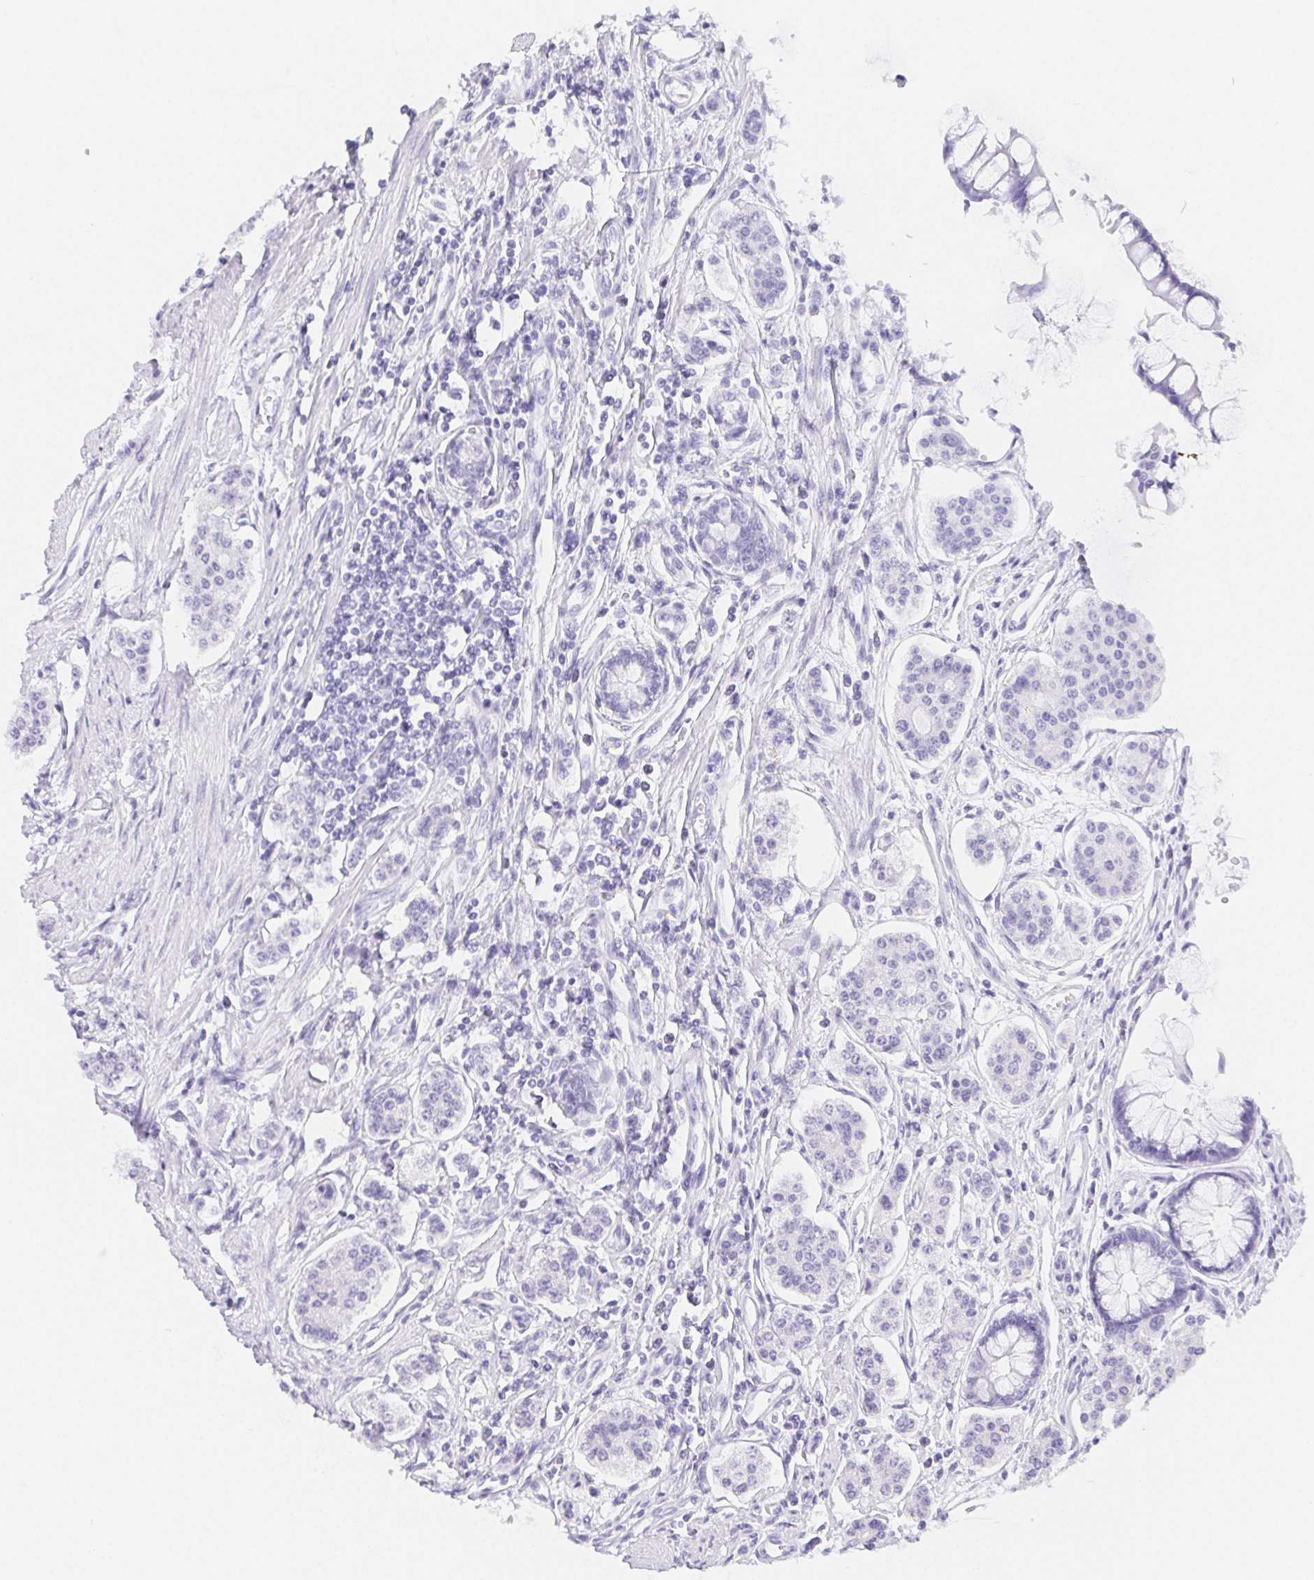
{"staining": {"intensity": "negative", "quantity": "none", "location": "none"}, "tissue": "carcinoid", "cell_type": "Tumor cells", "image_type": "cancer", "snomed": [{"axis": "morphology", "description": "Carcinoid, malignant, NOS"}, {"axis": "topography", "description": "Small intestine"}], "caption": "IHC micrograph of carcinoid stained for a protein (brown), which demonstrates no positivity in tumor cells.", "gene": "ZBBX", "patient": {"sex": "female", "age": 65}}